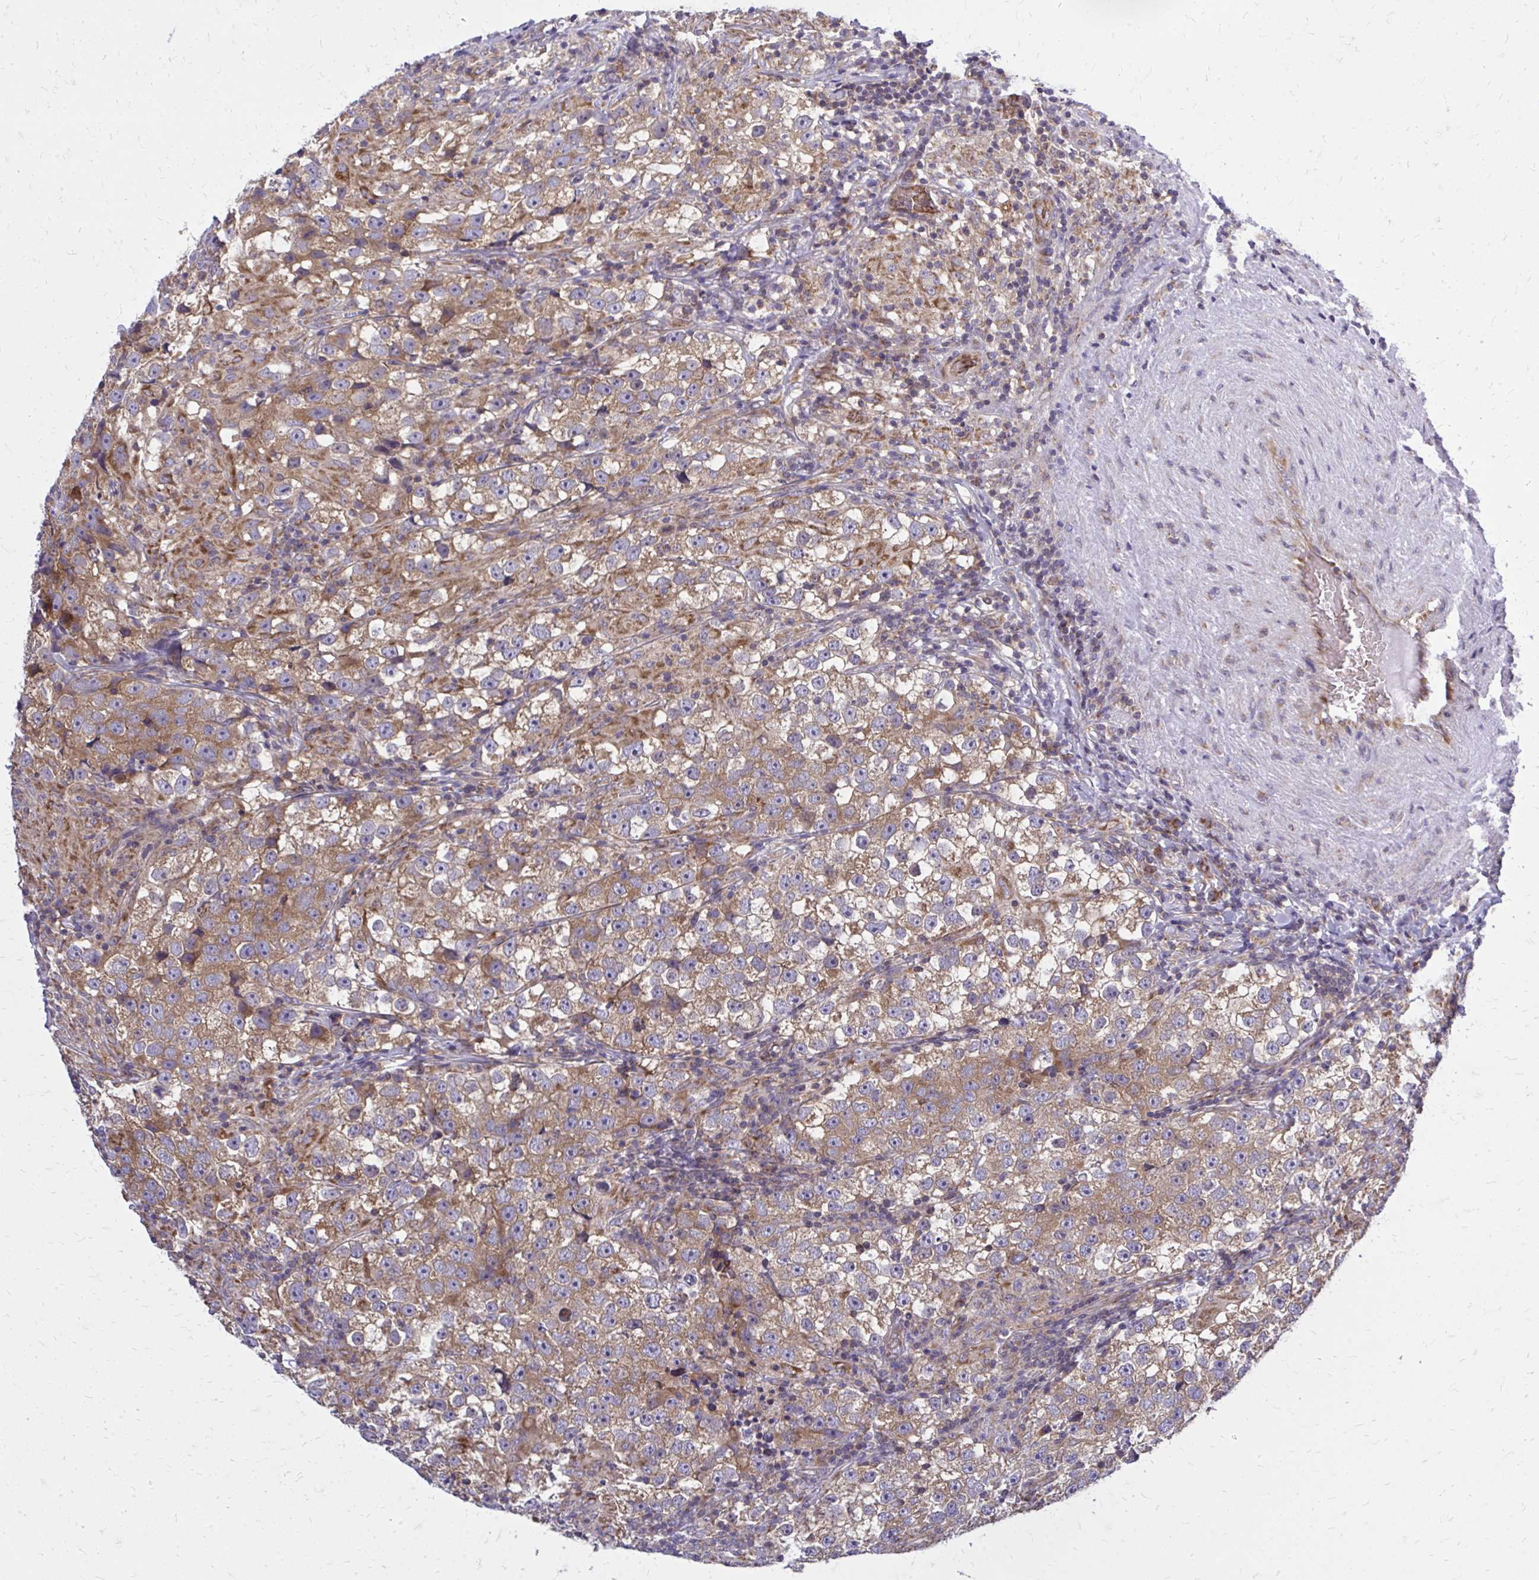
{"staining": {"intensity": "moderate", "quantity": ">75%", "location": "cytoplasmic/membranous"}, "tissue": "testis cancer", "cell_type": "Tumor cells", "image_type": "cancer", "snomed": [{"axis": "morphology", "description": "Seminoma, NOS"}, {"axis": "topography", "description": "Testis"}], "caption": "Tumor cells show moderate cytoplasmic/membranous positivity in about >75% of cells in testis seminoma.", "gene": "PDK4", "patient": {"sex": "male", "age": 46}}